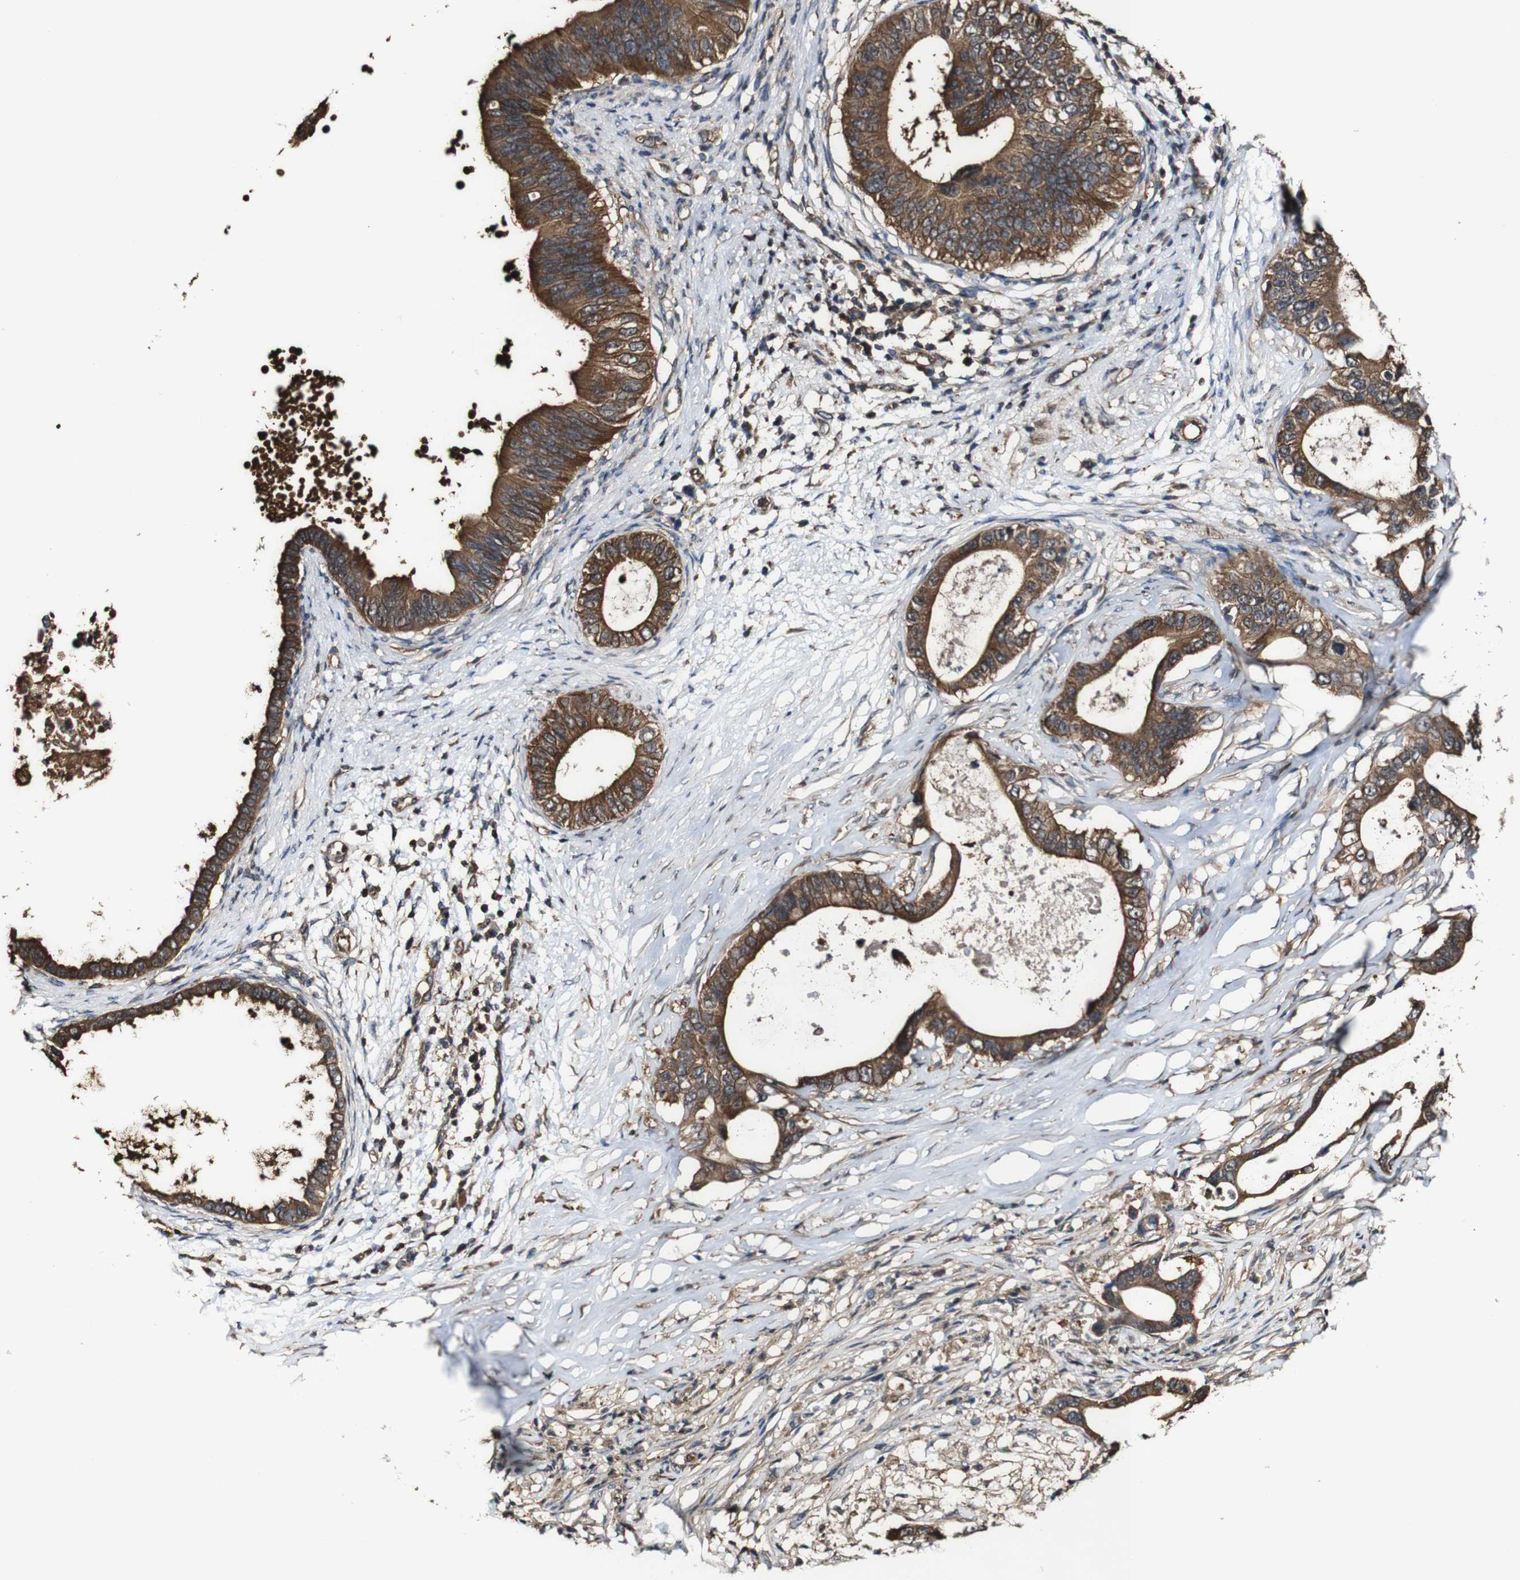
{"staining": {"intensity": "moderate", "quantity": ">75%", "location": "cytoplasmic/membranous"}, "tissue": "pancreatic cancer", "cell_type": "Tumor cells", "image_type": "cancer", "snomed": [{"axis": "morphology", "description": "Adenocarcinoma, NOS"}, {"axis": "topography", "description": "Pancreas"}], "caption": "Moderate cytoplasmic/membranous protein positivity is seen in approximately >75% of tumor cells in pancreatic cancer.", "gene": "PTPRR", "patient": {"sex": "male", "age": 77}}